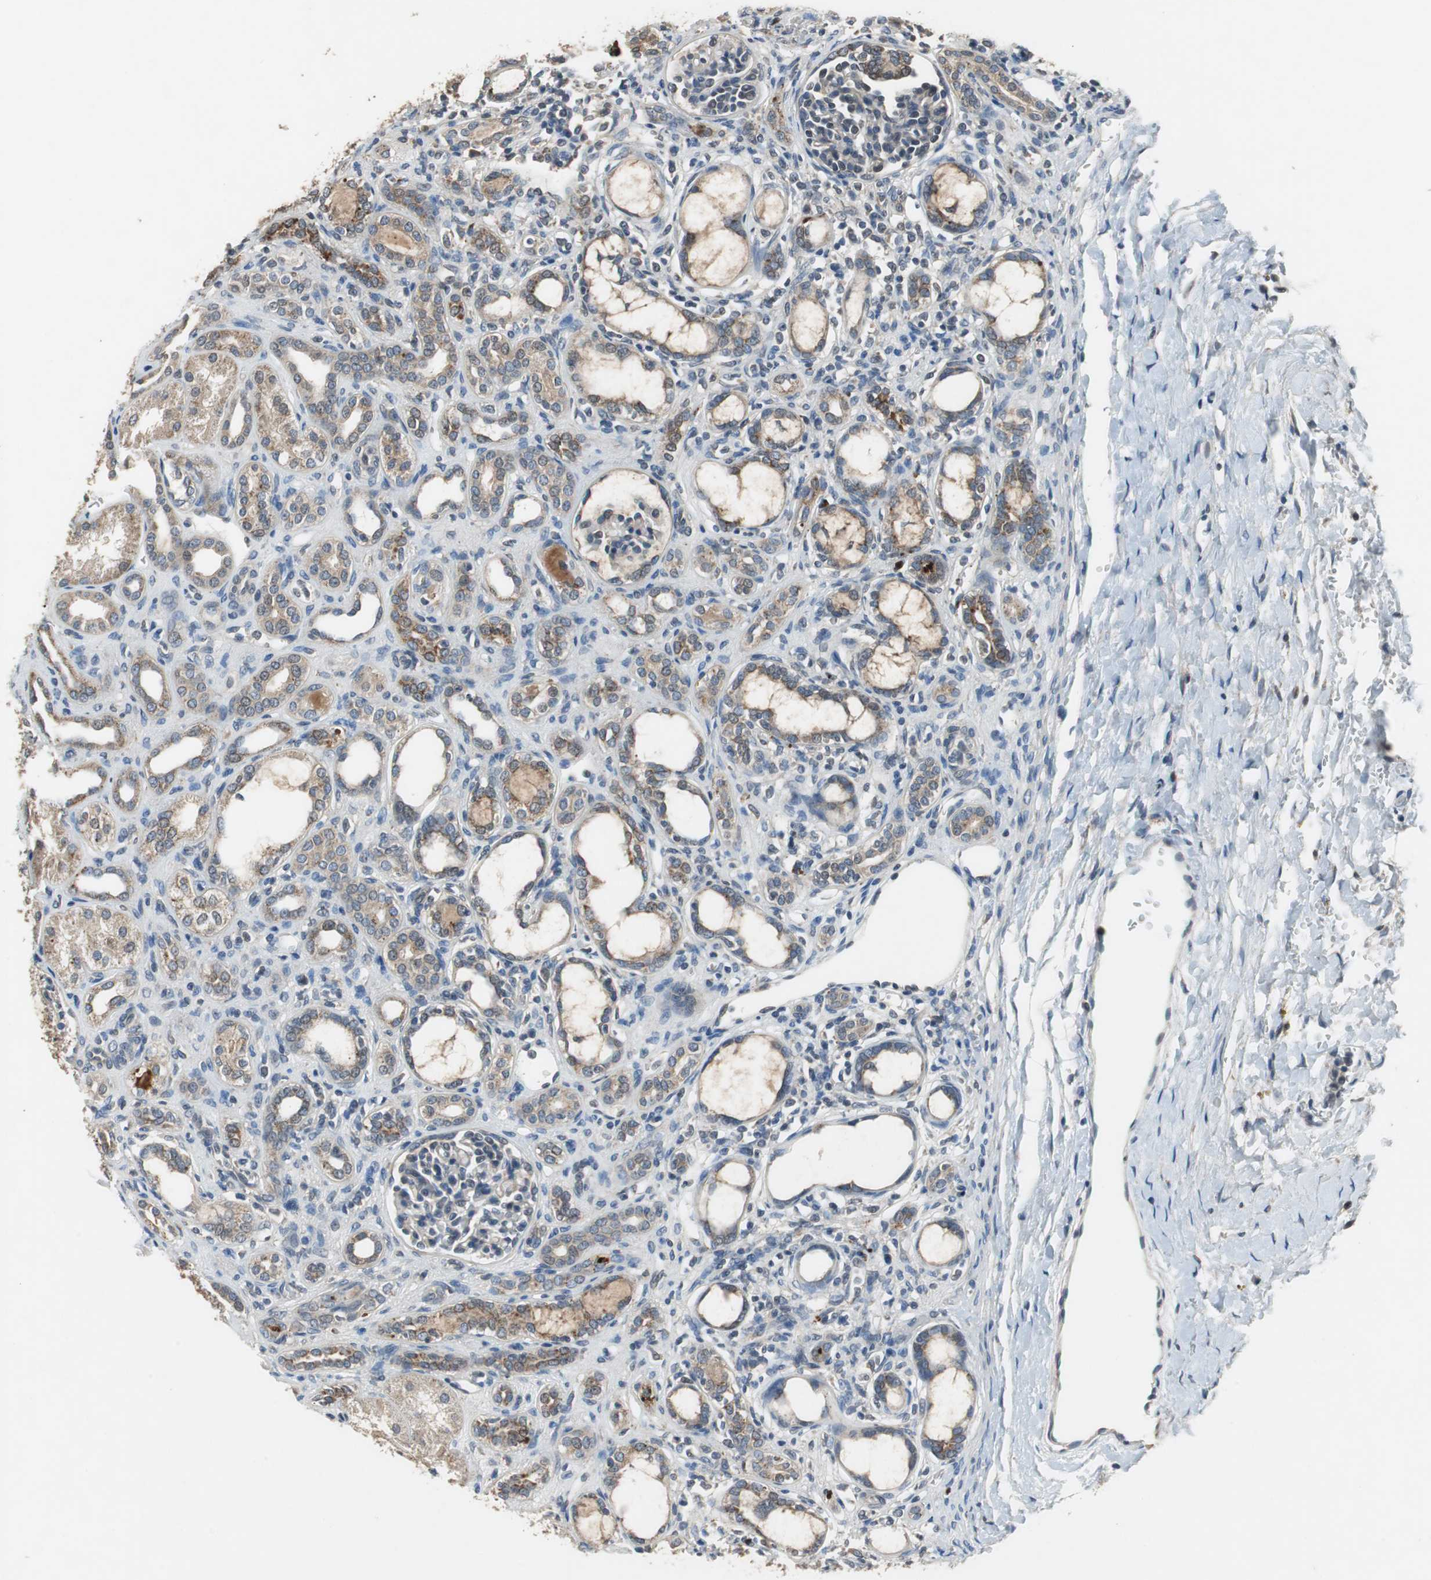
{"staining": {"intensity": "negative", "quantity": "none", "location": "none"}, "tissue": "kidney", "cell_type": "Cells in glomeruli", "image_type": "normal", "snomed": [{"axis": "morphology", "description": "Normal tissue, NOS"}, {"axis": "topography", "description": "Kidney"}], "caption": "A histopathology image of human kidney is negative for staining in cells in glomeruli. Nuclei are stained in blue.", "gene": "PI4KB", "patient": {"sex": "male", "age": 7}}